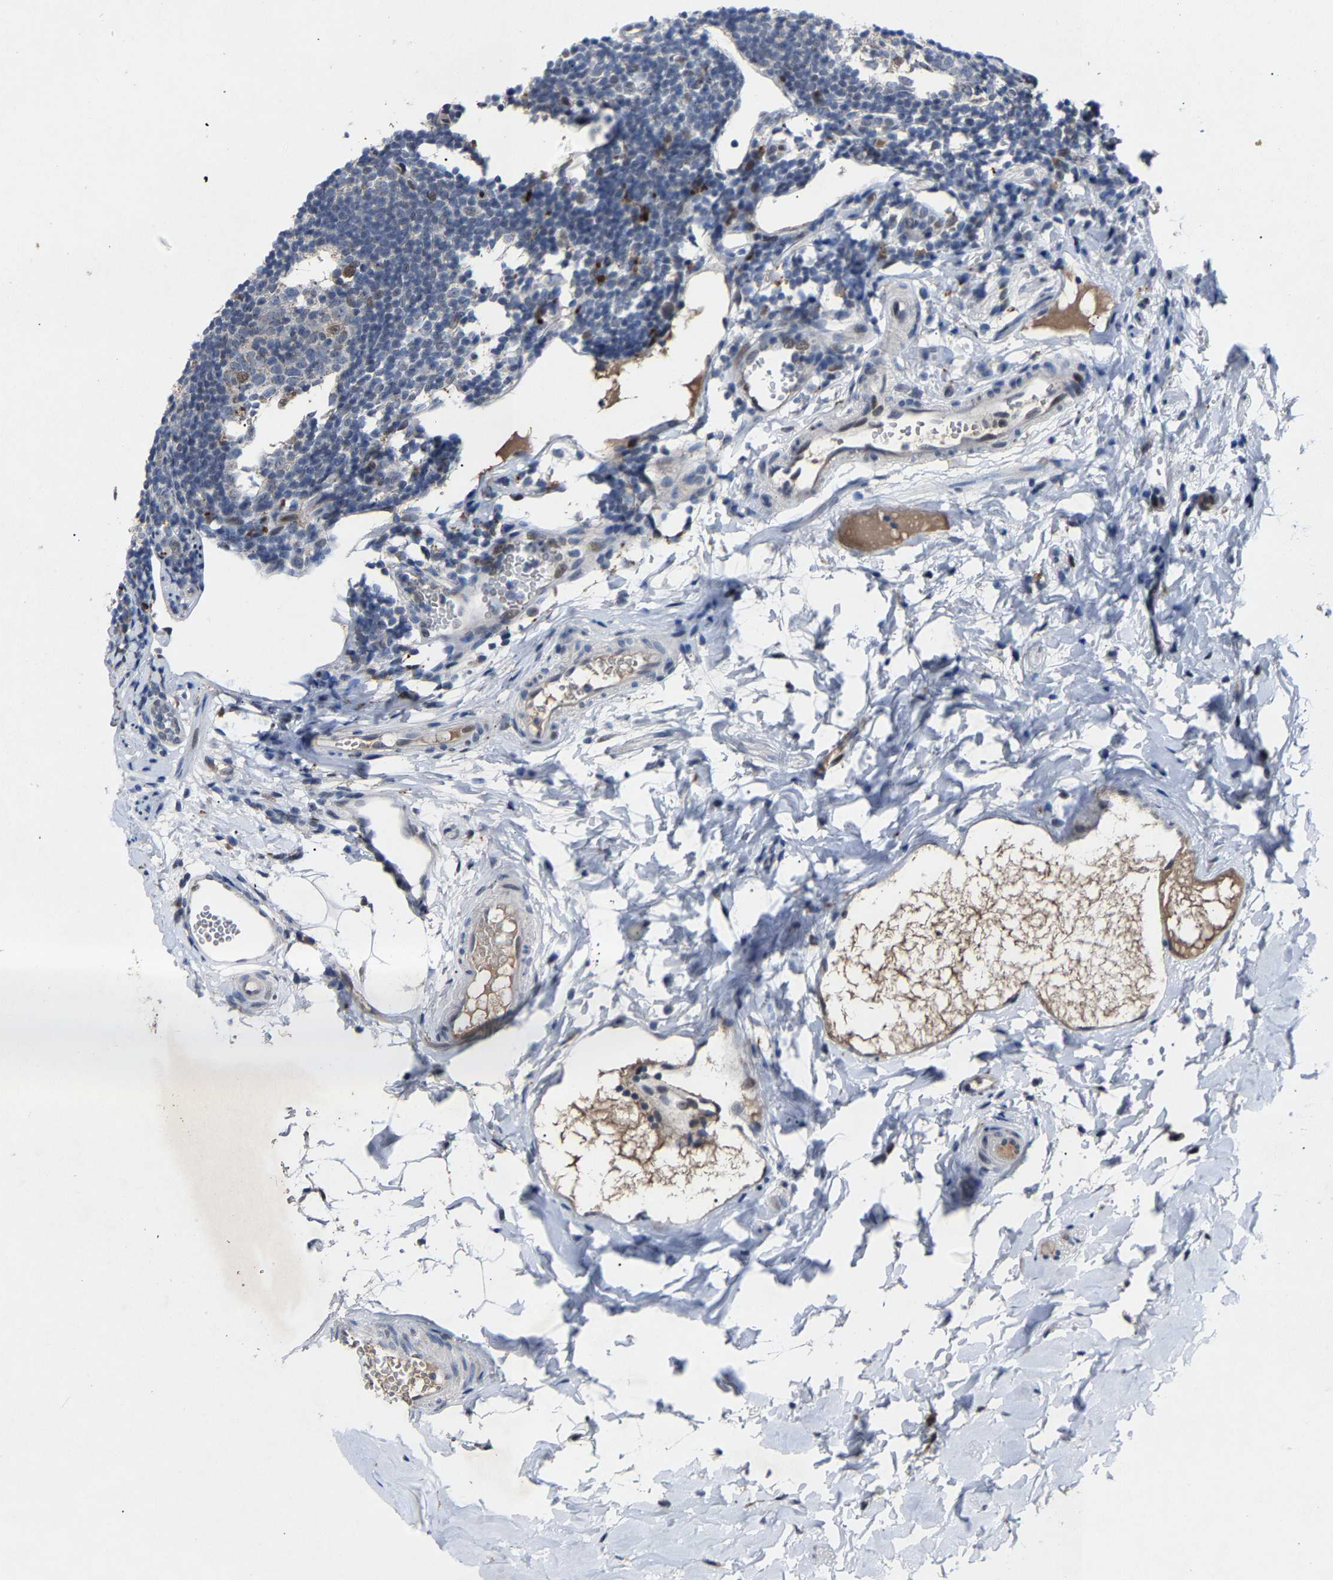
{"staining": {"intensity": "weak", "quantity": ">75%", "location": "cytoplasmic/membranous,nuclear"}, "tissue": "appendix", "cell_type": "Glandular cells", "image_type": "normal", "snomed": [{"axis": "morphology", "description": "Normal tissue, NOS"}, {"axis": "topography", "description": "Appendix"}], "caption": "Approximately >75% of glandular cells in benign human appendix demonstrate weak cytoplasmic/membranous,nuclear protein positivity as visualized by brown immunohistochemical staining.", "gene": "LSM8", "patient": {"sex": "female", "age": 20}}